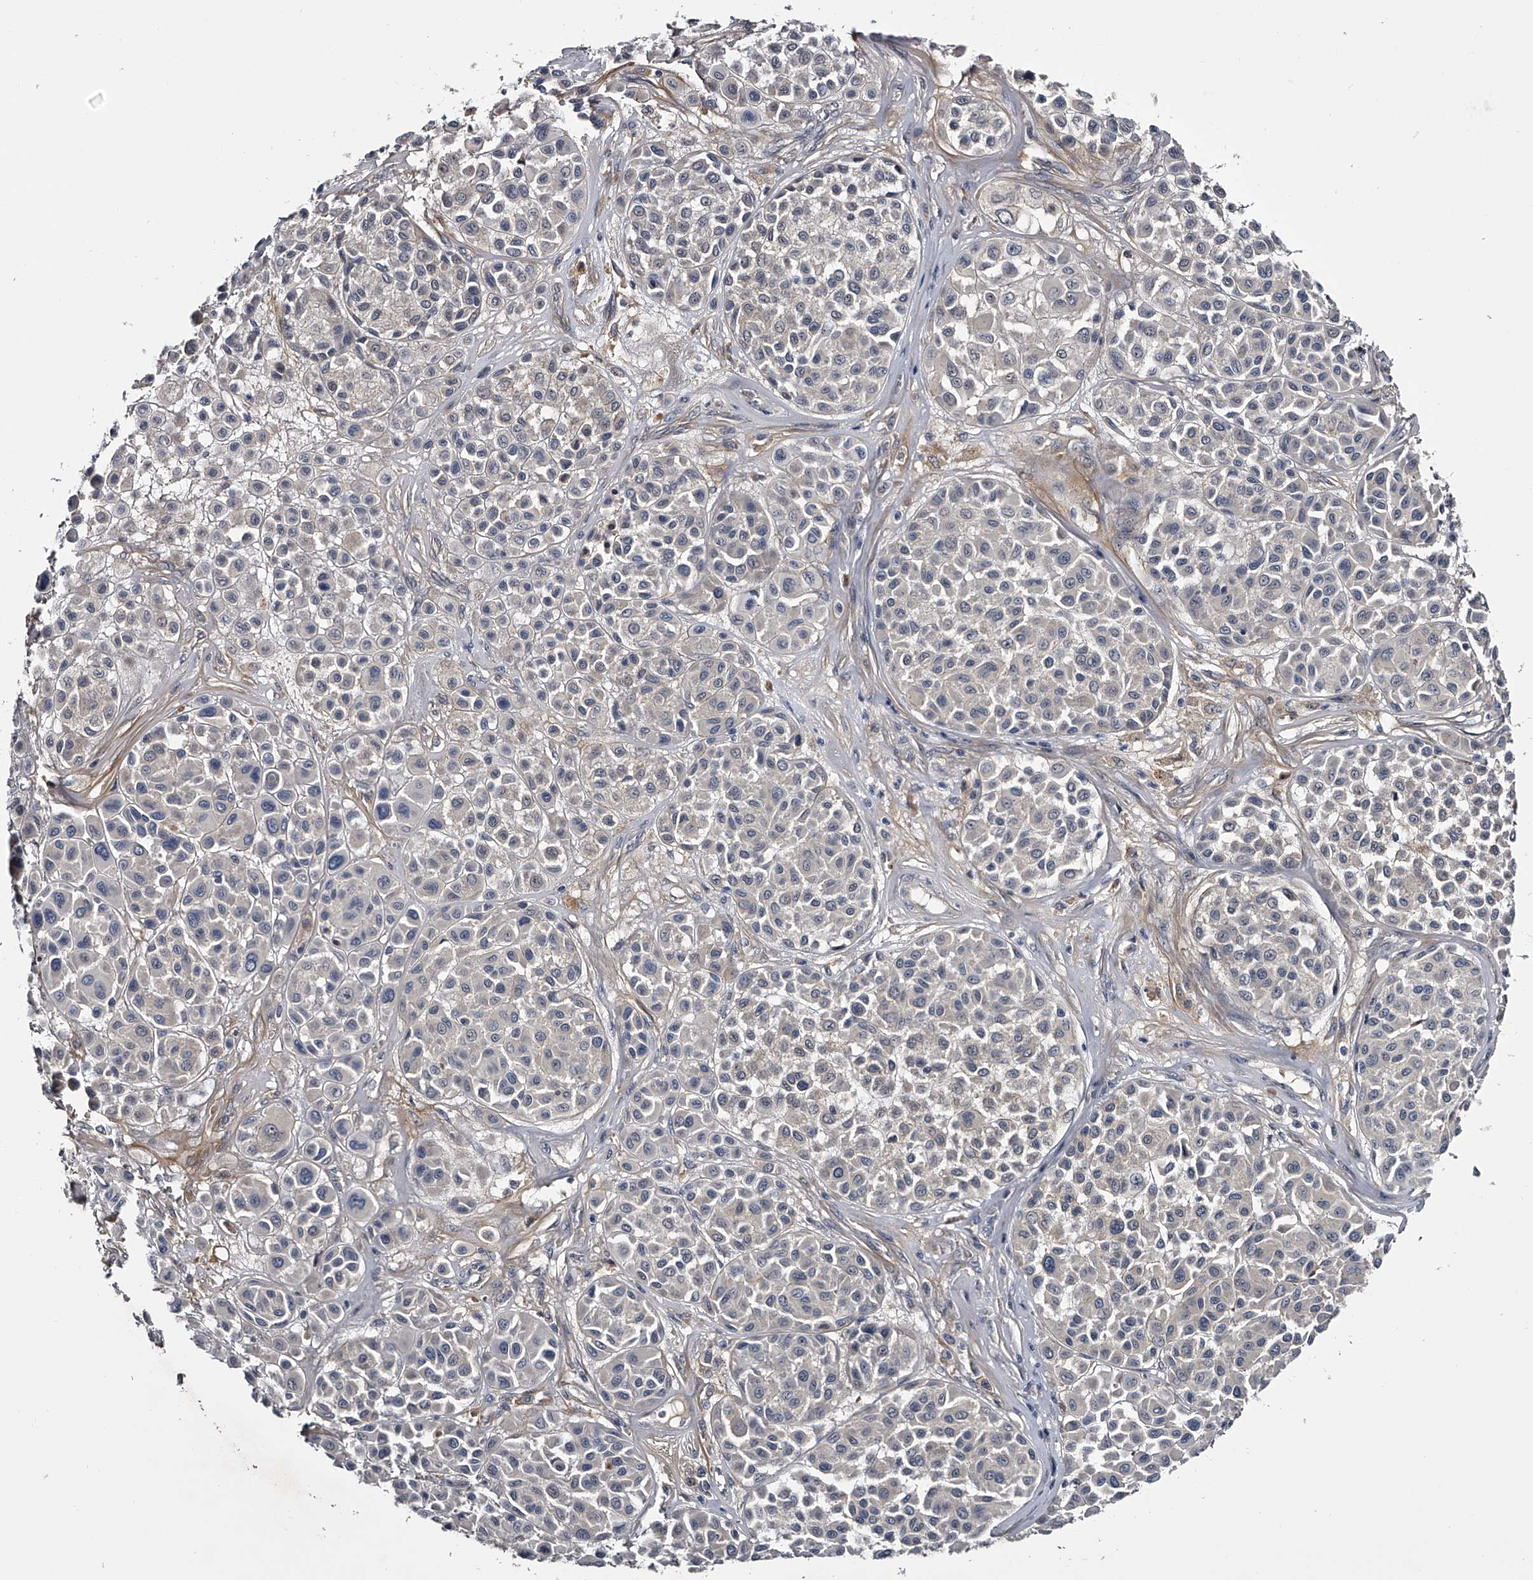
{"staining": {"intensity": "negative", "quantity": "none", "location": "none"}, "tissue": "melanoma", "cell_type": "Tumor cells", "image_type": "cancer", "snomed": [{"axis": "morphology", "description": "Malignant melanoma, Metastatic site"}, {"axis": "topography", "description": "Soft tissue"}], "caption": "DAB immunohistochemical staining of malignant melanoma (metastatic site) shows no significant positivity in tumor cells.", "gene": "MDN1", "patient": {"sex": "male", "age": 41}}